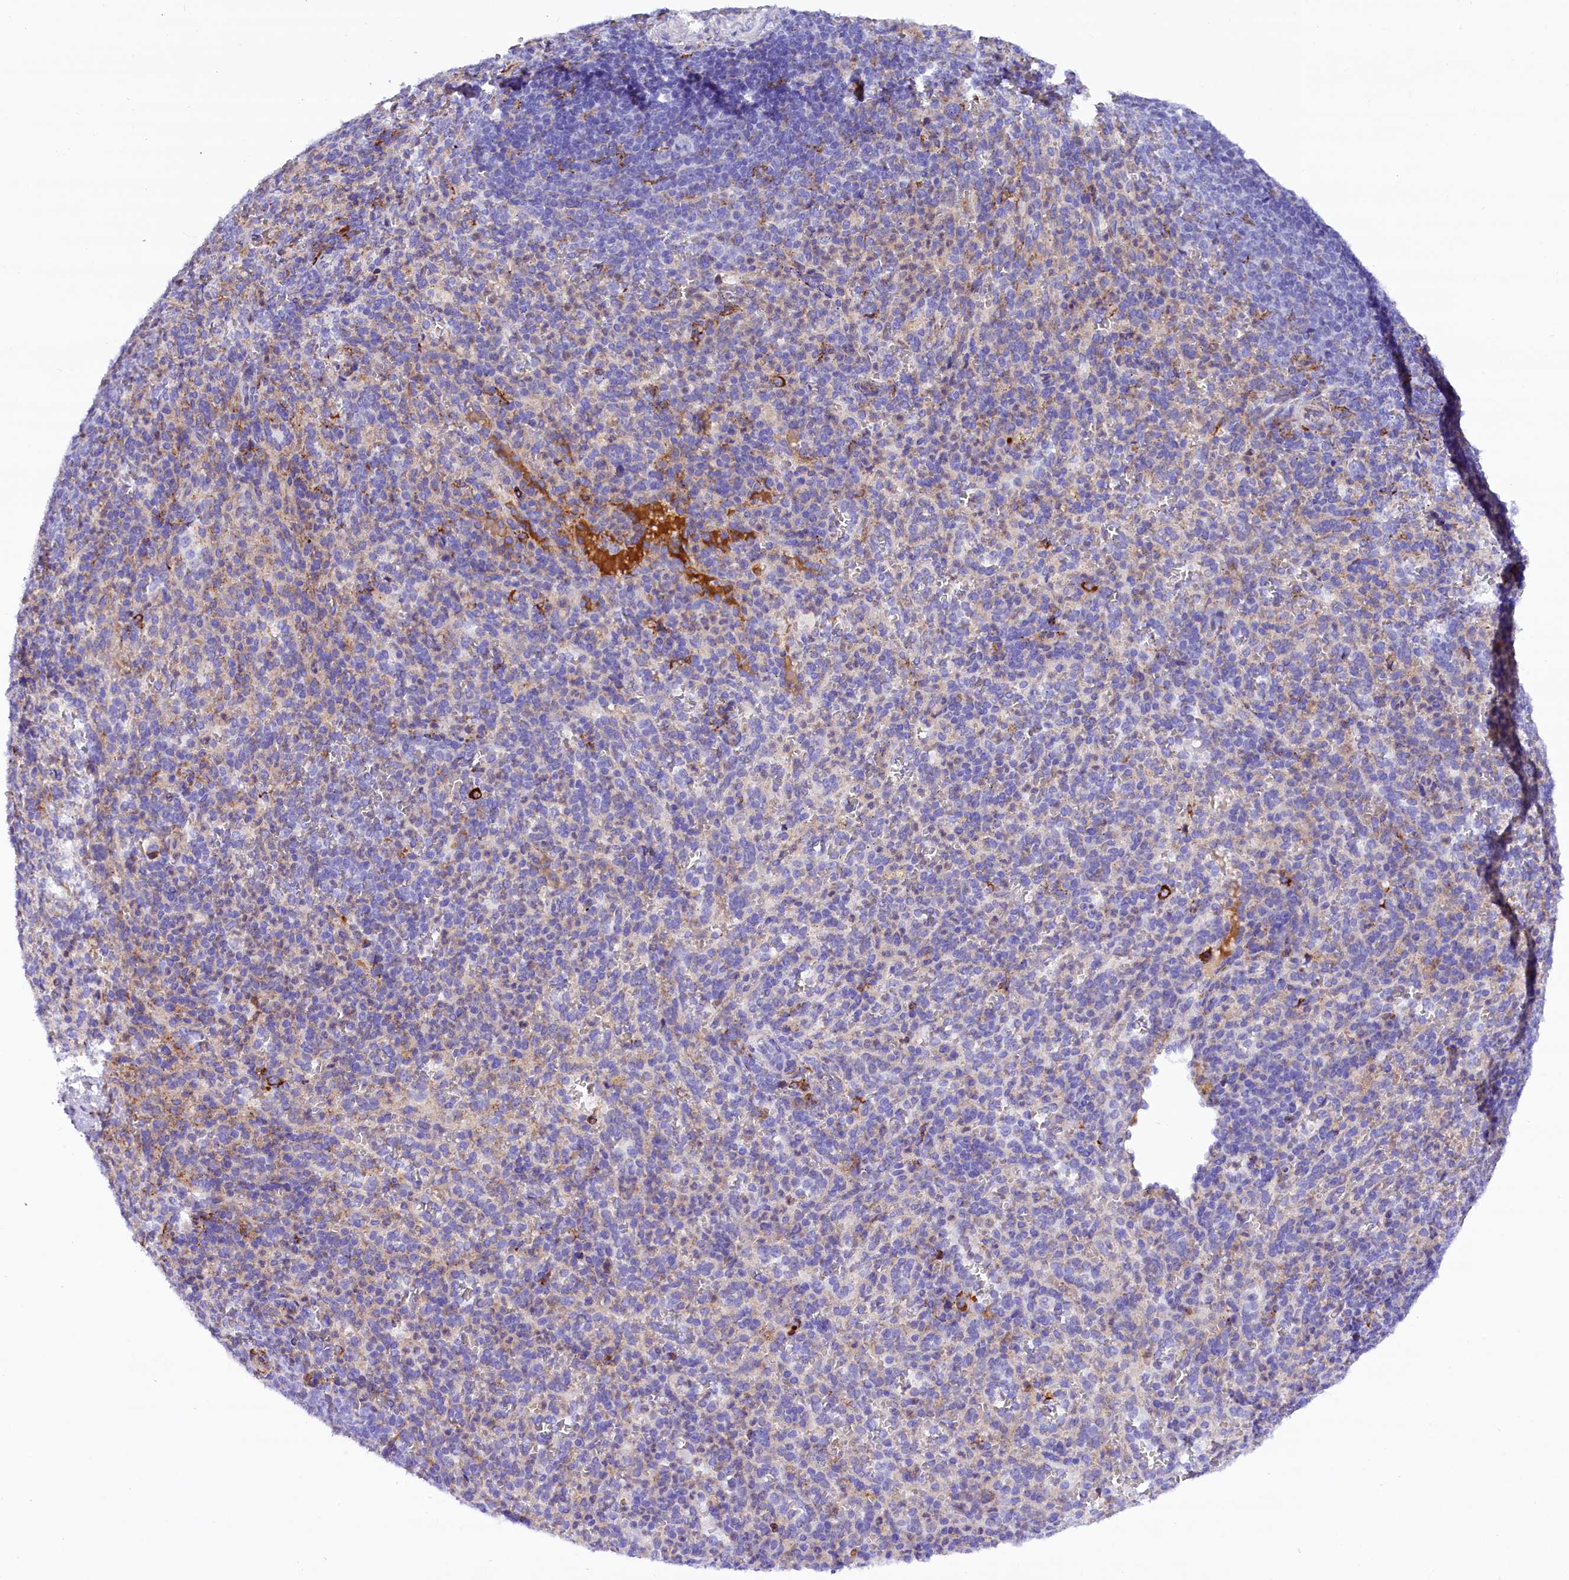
{"staining": {"intensity": "negative", "quantity": "none", "location": "none"}, "tissue": "spleen", "cell_type": "Cells in red pulp", "image_type": "normal", "snomed": [{"axis": "morphology", "description": "Normal tissue, NOS"}, {"axis": "topography", "description": "Spleen"}], "caption": "Cells in red pulp show no significant staining in benign spleen. The staining is performed using DAB brown chromogen with nuclei counter-stained in using hematoxylin.", "gene": "CMTR2", "patient": {"sex": "female", "age": 21}}